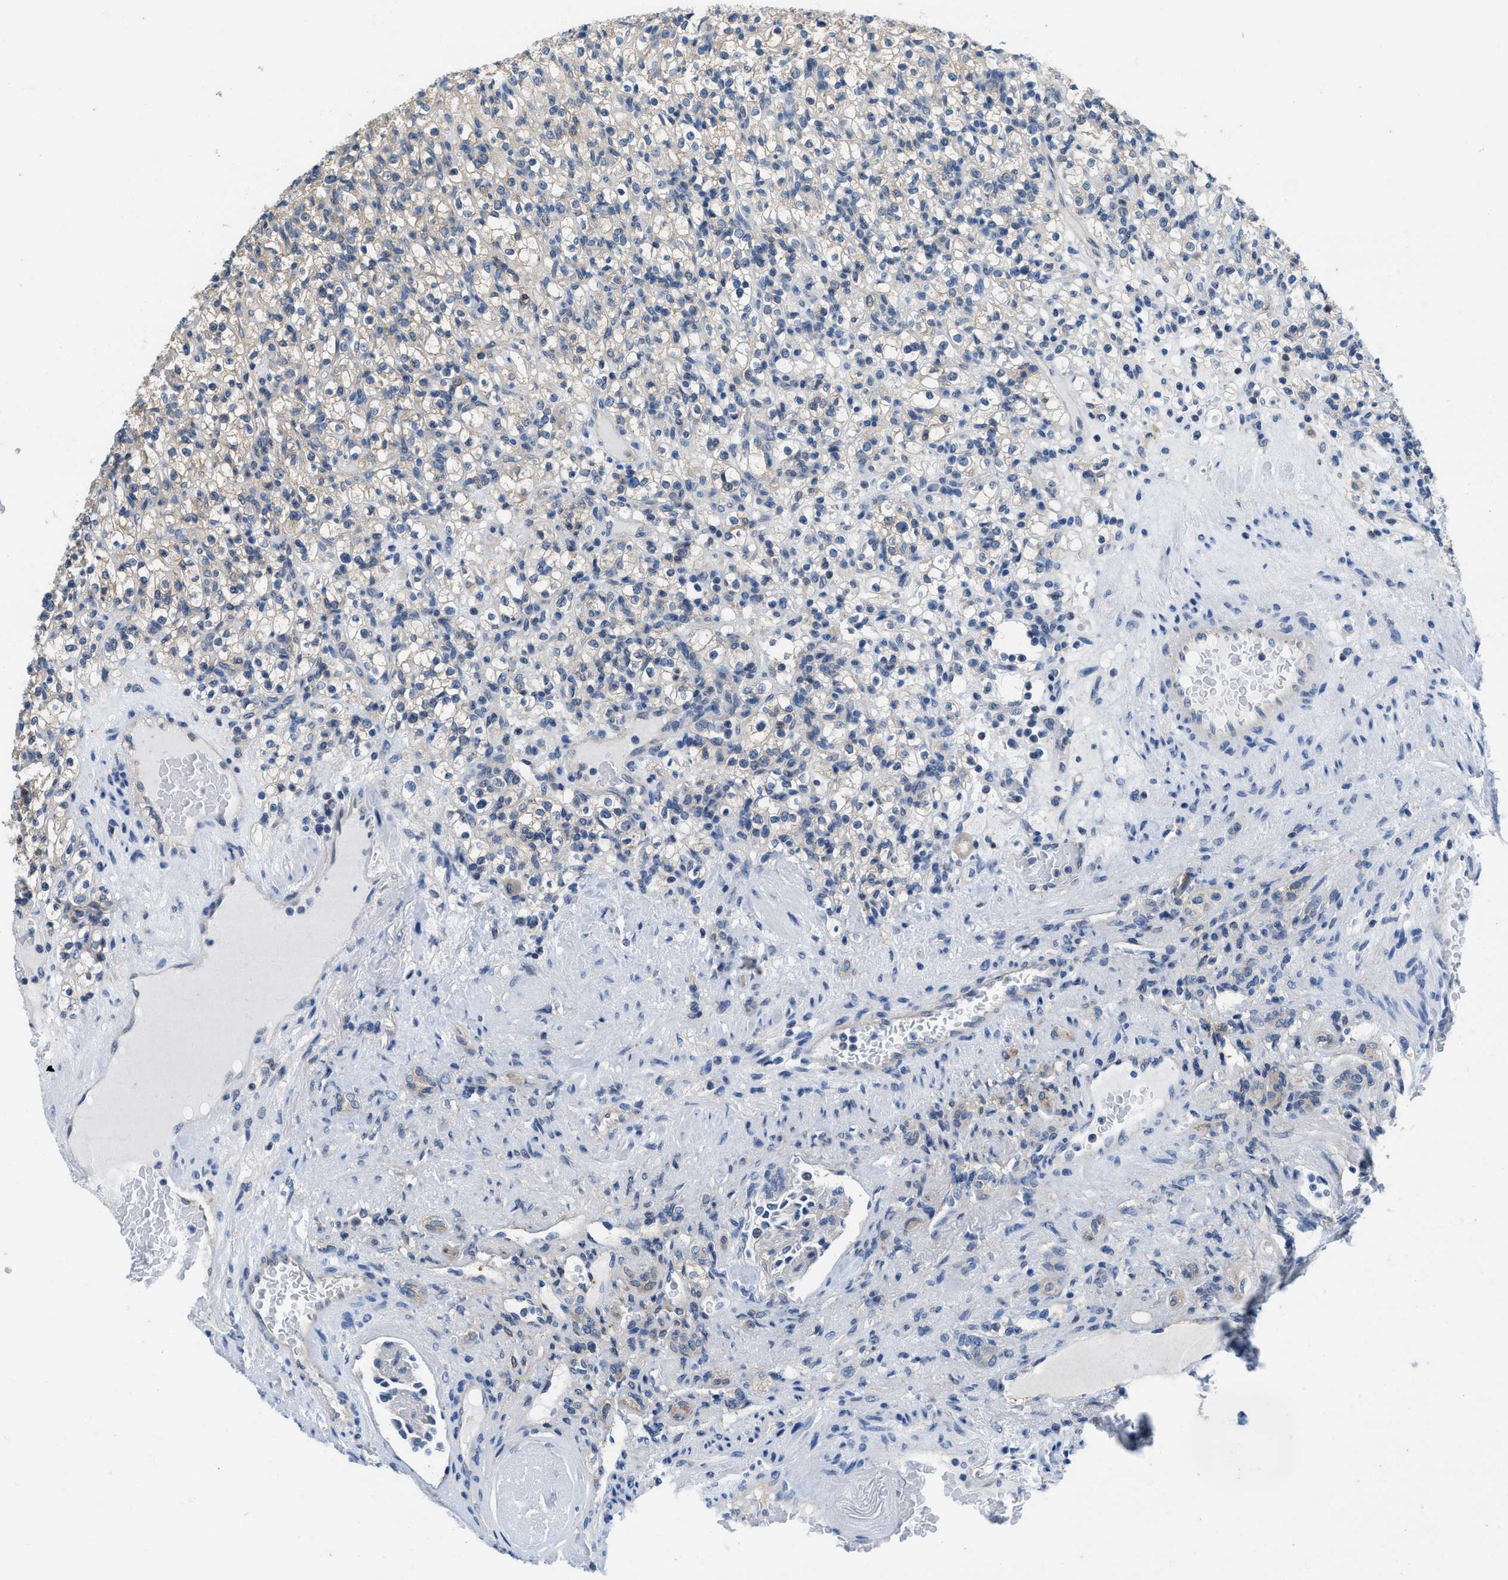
{"staining": {"intensity": "weak", "quantity": "<25%", "location": "cytoplasmic/membranous"}, "tissue": "renal cancer", "cell_type": "Tumor cells", "image_type": "cancer", "snomed": [{"axis": "morphology", "description": "Normal tissue, NOS"}, {"axis": "morphology", "description": "Adenocarcinoma, NOS"}, {"axis": "topography", "description": "Kidney"}], "caption": "An image of human renal cancer is negative for staining in tumor cells. (Immunohistochemistry, brightfield microscopy, high magnification).", "gene": "NUDT5", "patient": {"sex": "female", "age": 72}}